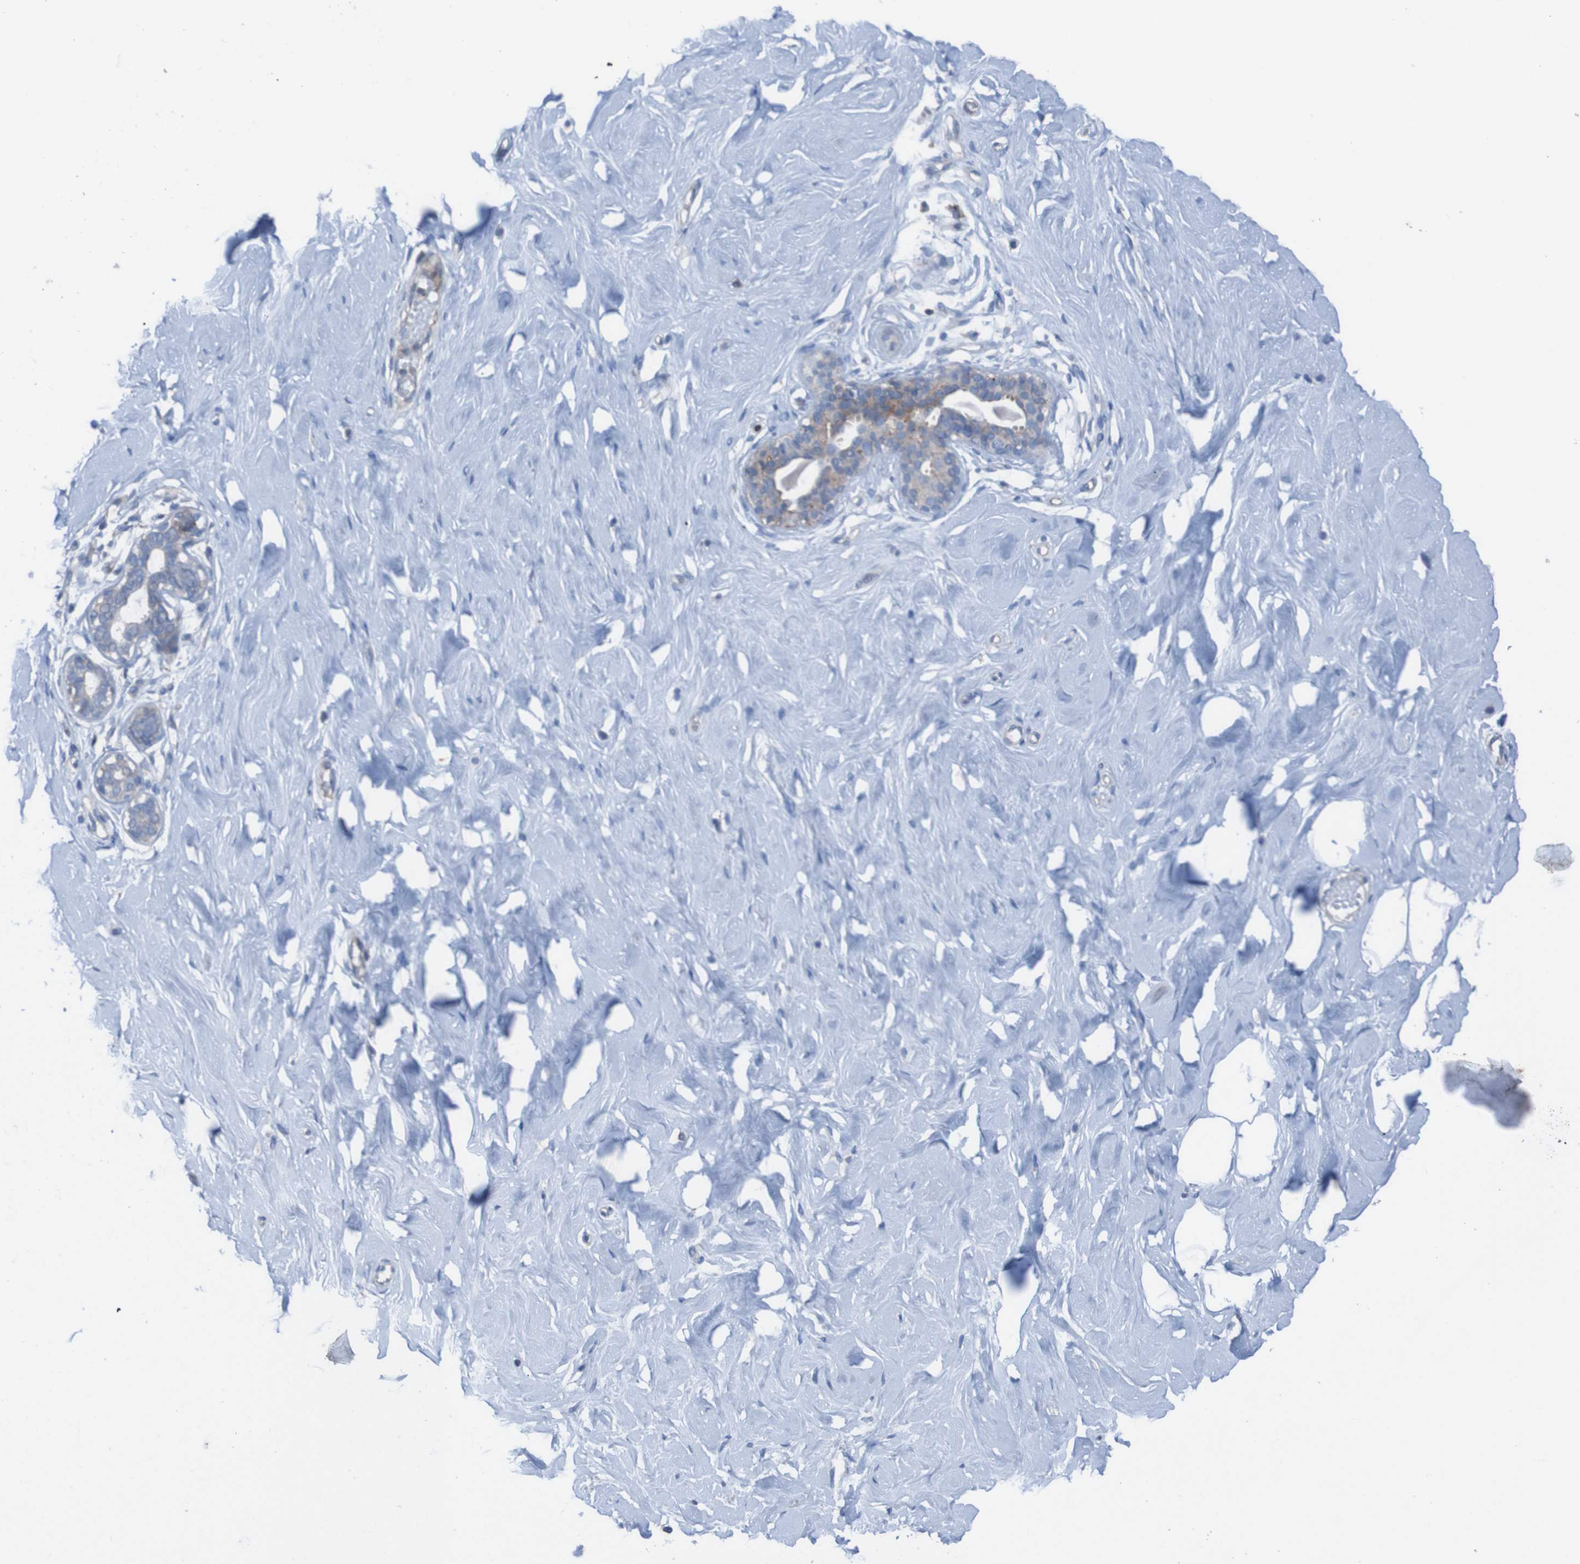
{"staining": {"intensity": "negative", "quantity": "none", "location": "none"}, "tissue": "breast", "cell_type": "Adipocytes", "image_type": "normal", "snomed": [{"axis": "morphology", "description": "Normal tissue, NOS"}, {"axis": "topography", "description": "Breast"}], "caption": "There is no significant expression in adipocytes of breast.", "gene": "RNF182", "patient": {"sex": "female", "age": 23}}